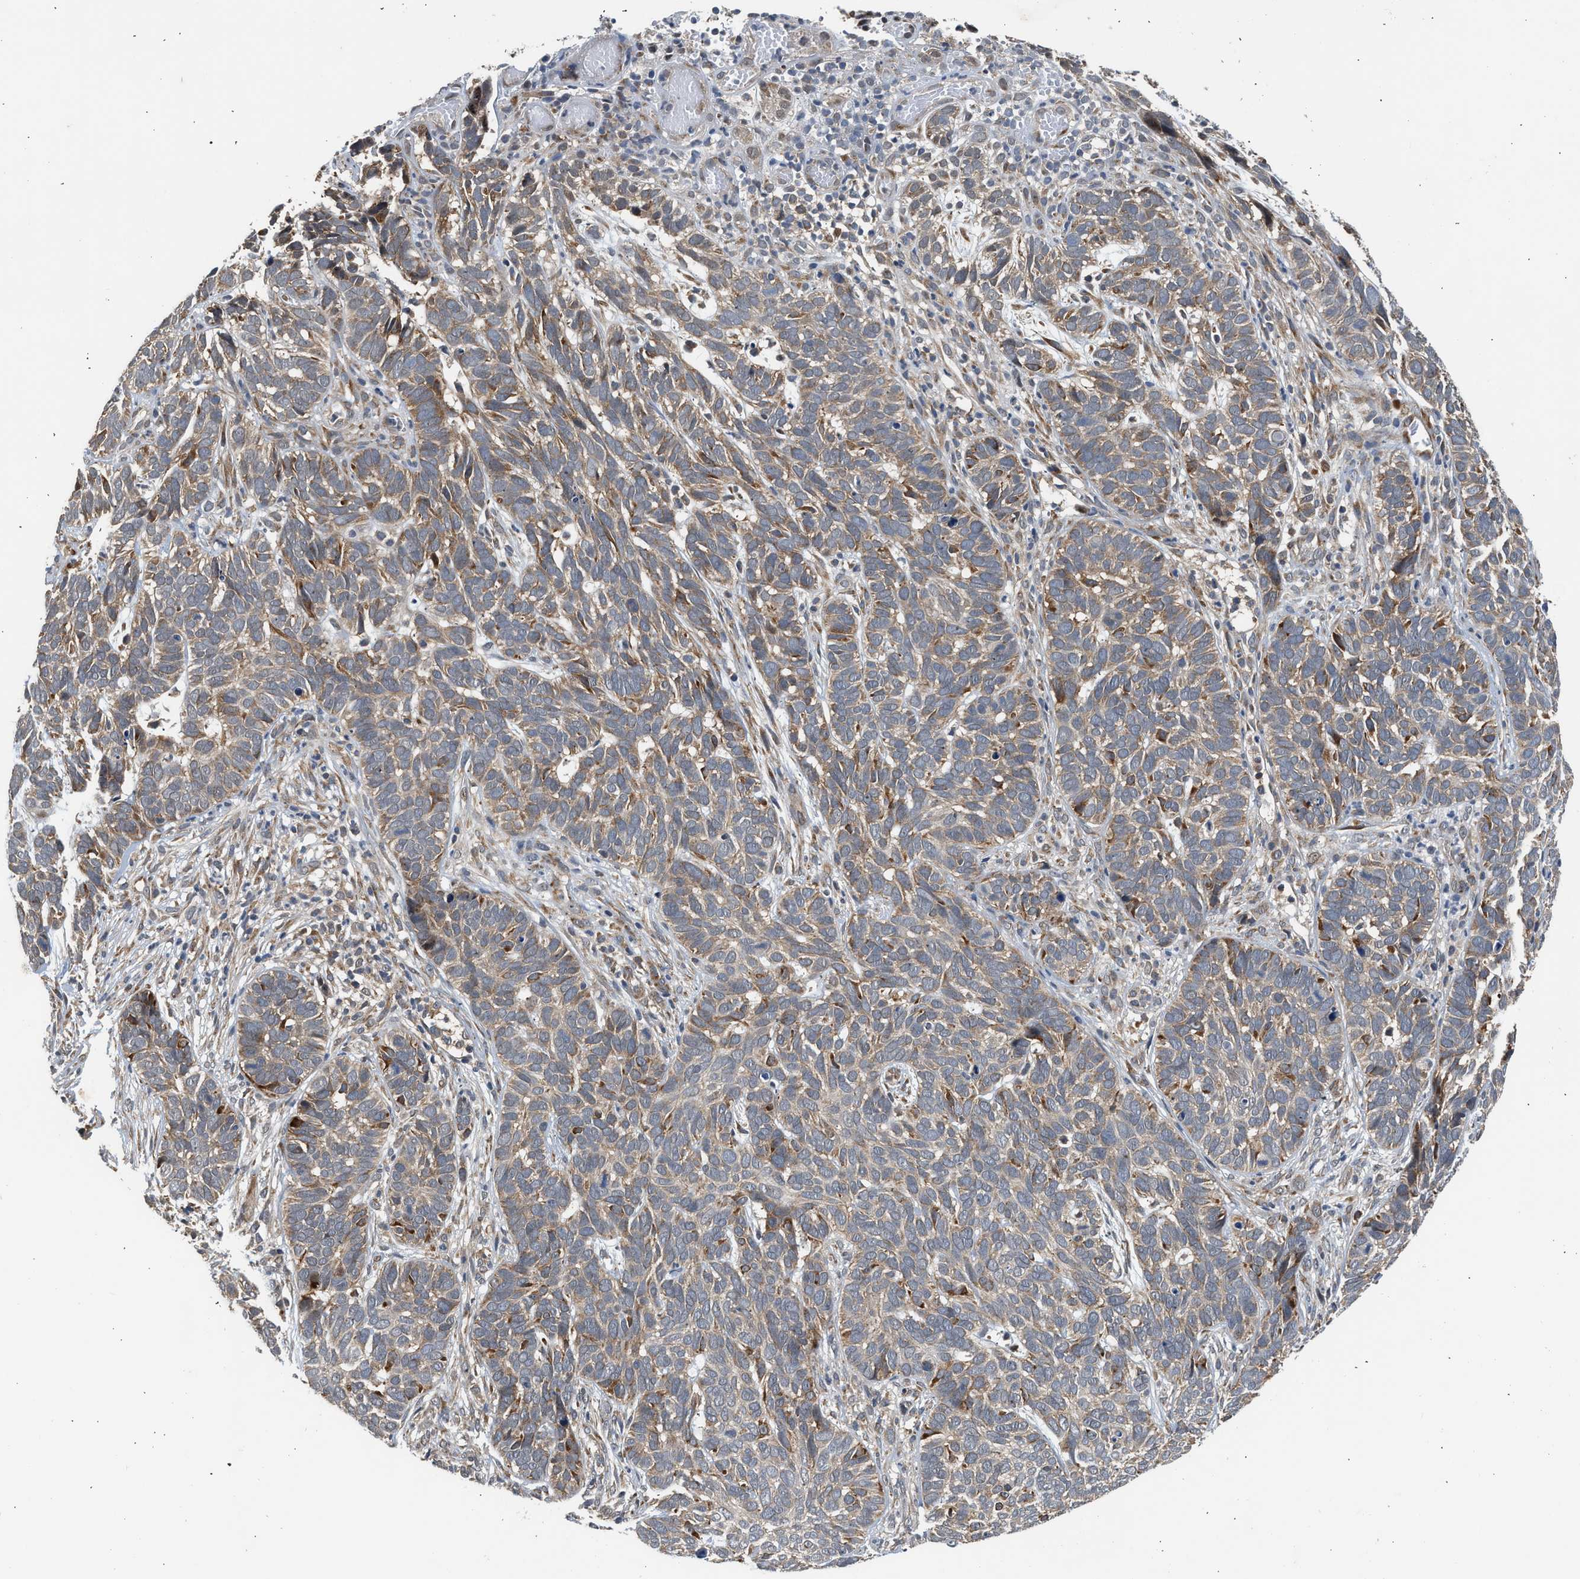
{"staining": {"intensity": "weak", "quantity": ">75%", "location": "cytoplasmic/membranous"}, "tissue": "skin cancer", "cell_type": "Tumor cells", "image_type": "cancer", "snomed": [{"axis": "morphology", "description": "Basal cell carcinoma"}, {"axis": "topography", "description": "Skin"}], "caption": "An IHC micrograph of tumor tissue is shown. Protein staining in brown labels weak cytoplasmic/membranous positivity in skin basal cell carcinoma within tumor cells. Nuclei are stained in blue.", "gene": "POLG2", "patient": {"sex": "male", "age": 87}}